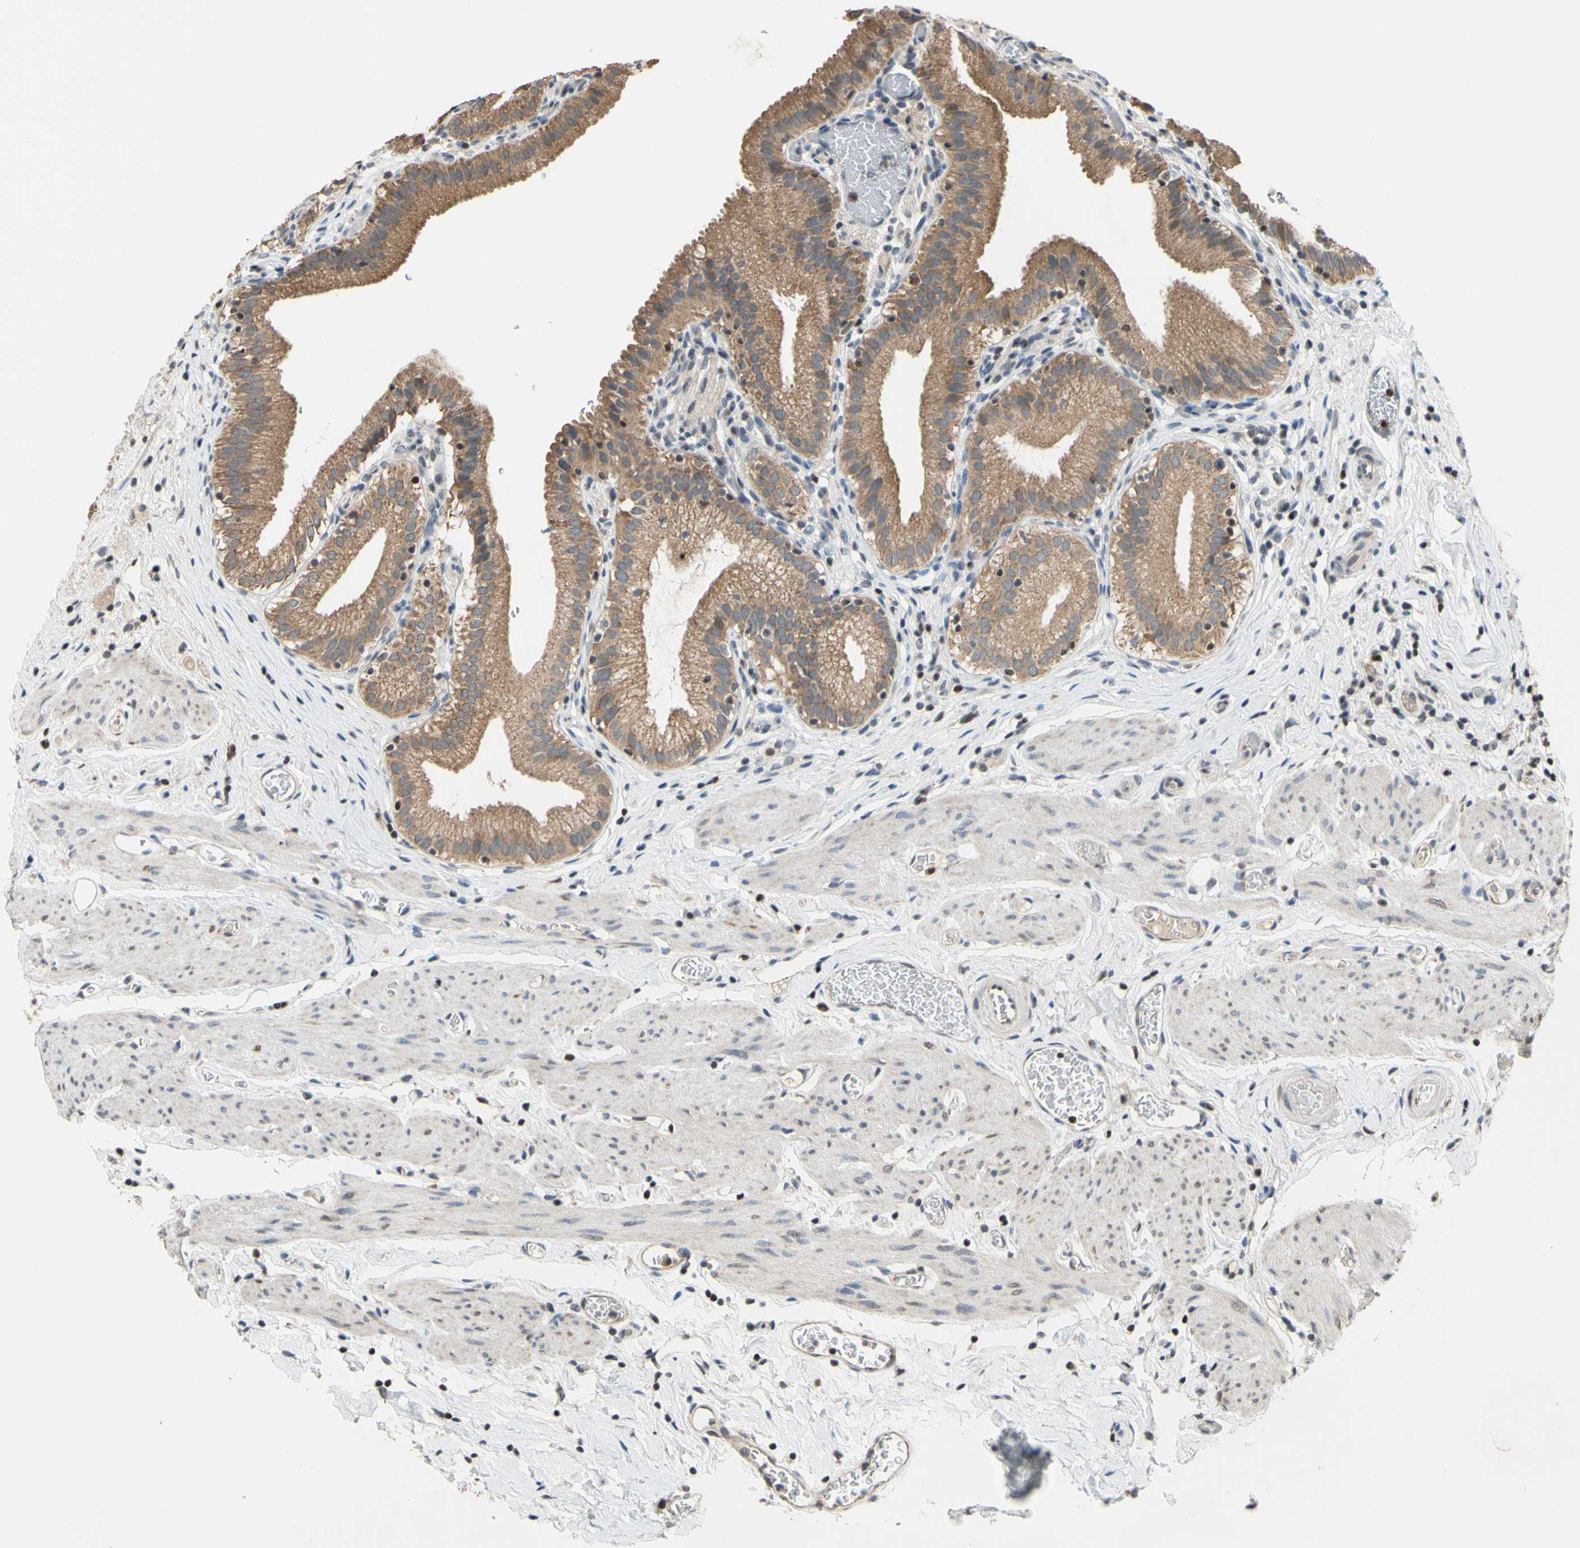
{"staining": {"intensity": "moderate", "quantity": ">75%", "location": "cytoplasmic/membranous"}, "tissue": "gallbladder", "cell_type": "Glandular cells", "image_type": "normal", "snomed": [{"axis": "morphology", "description": "Normal tissue, NOS"}, {"axis": "topography", "description": "Gallbladder"}], "caption": "Gallbladder was stained to show a protein in brown. There is medium levels of moderate cytoplasmic/membranous positivity in approximately >75% of glandular cells. The staining was performed using DAB, with brown indicating positive protein expression. Nuclei are stained blue with hematoxylin.", "gene": "SP4", "patient": {"sex": "male", "age": 54}}